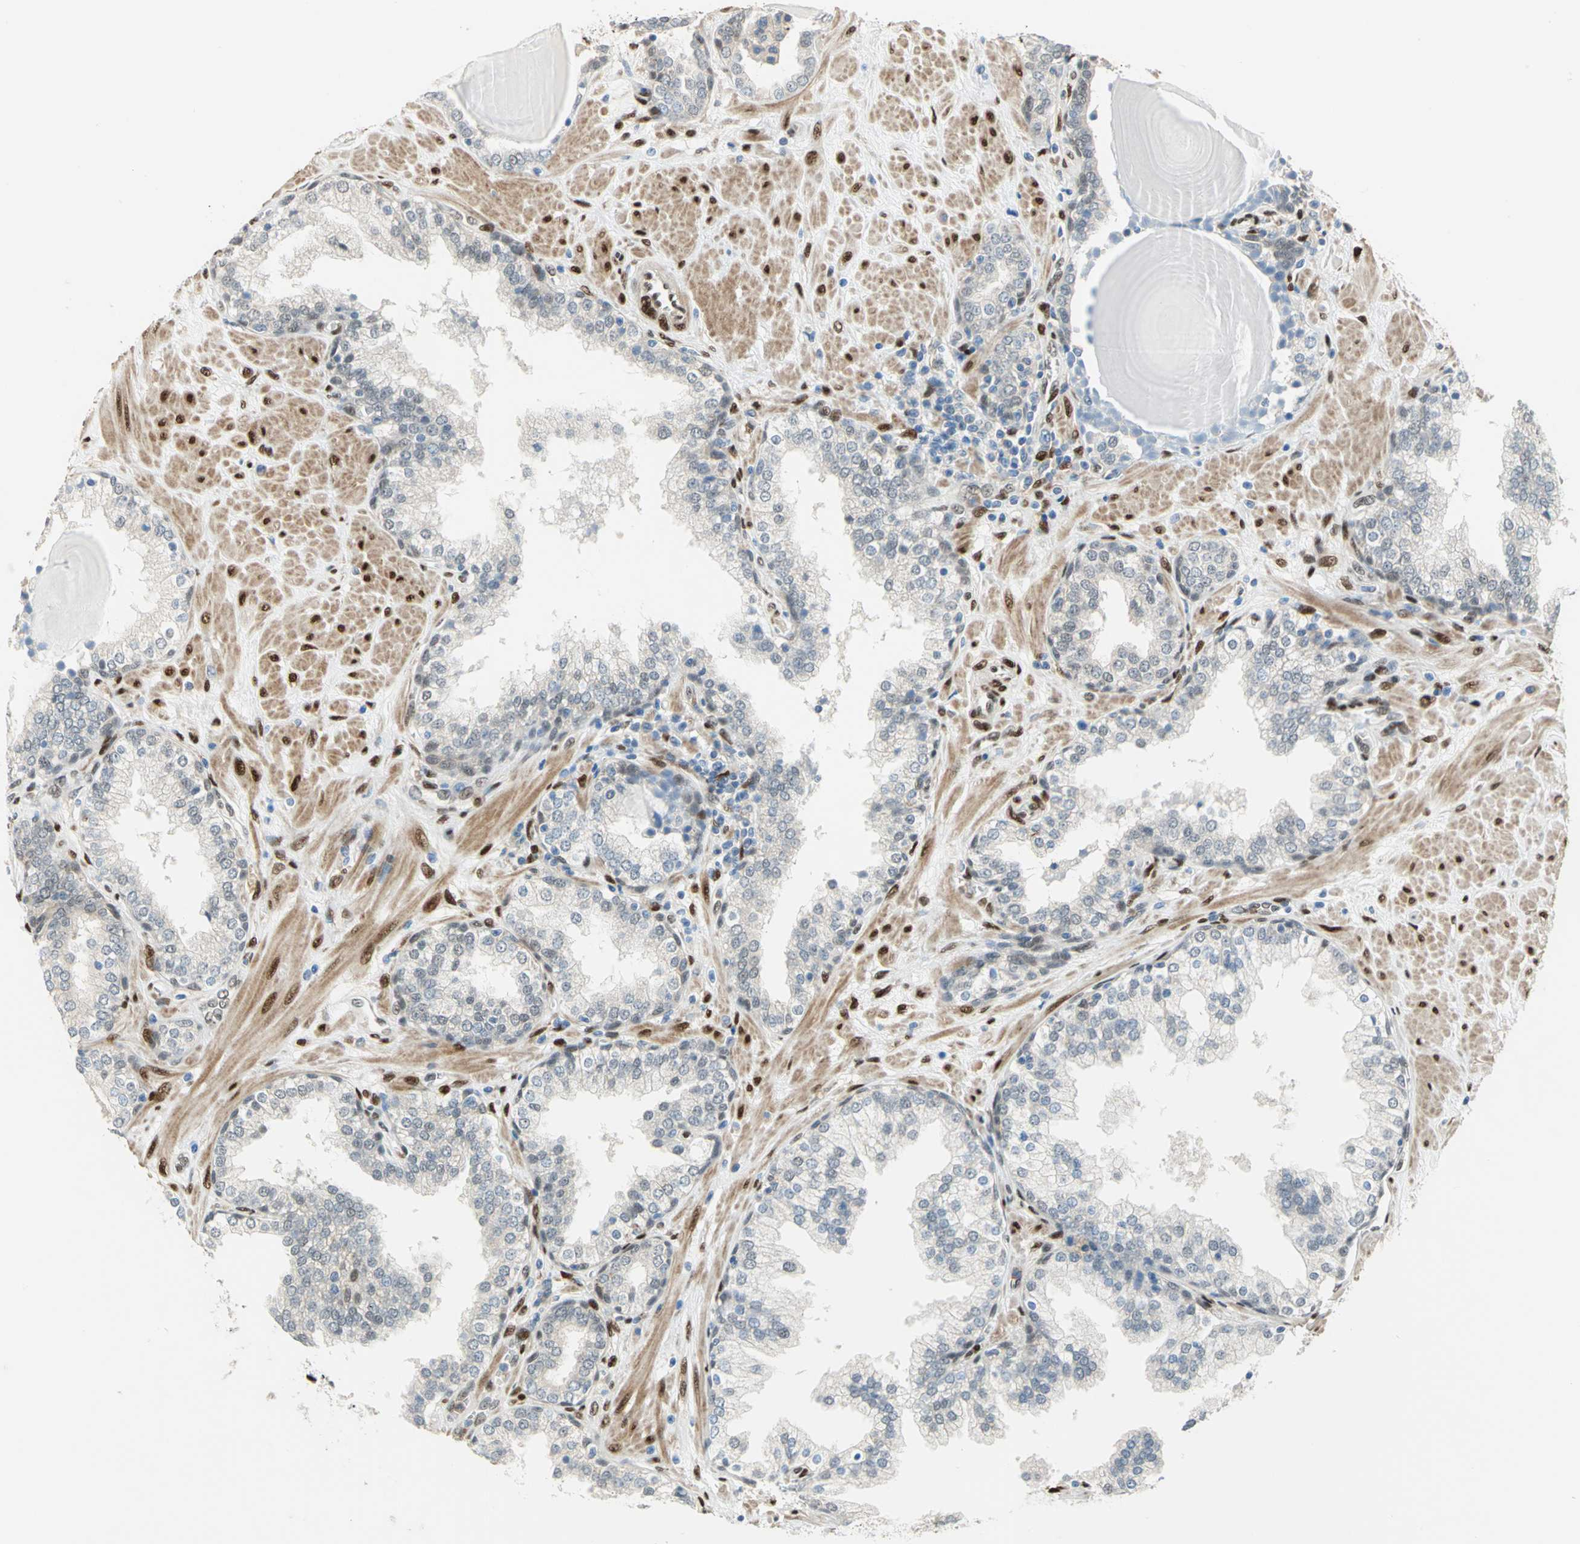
{"staining": {"intensity": "weak", "quantity": "25%-75%", "location": "cytoplasmic/membranous,nuclear"}, "tissue": "prostate", "cell_type": "Glandular cells", "image_type": "normal", "snomed": [{"axis": "morphology", "description": "Normal tissue, NOS"}, {"axis": "topography", "description": "Prostate"}], "caption": "IHC (DAB) staining of unremarkable prostate displays weak cytoplasmic/membranous,nuclear protein staining in about 25%-75% of glandular cells. The staining was performed using DAB to visualize the protein expression in brown, while the nuclei were stained in blue with hematoxylin (Magnification: 20x).", "gene": "RBFOX2", "patient": {"sex": "male", "age": 51}}